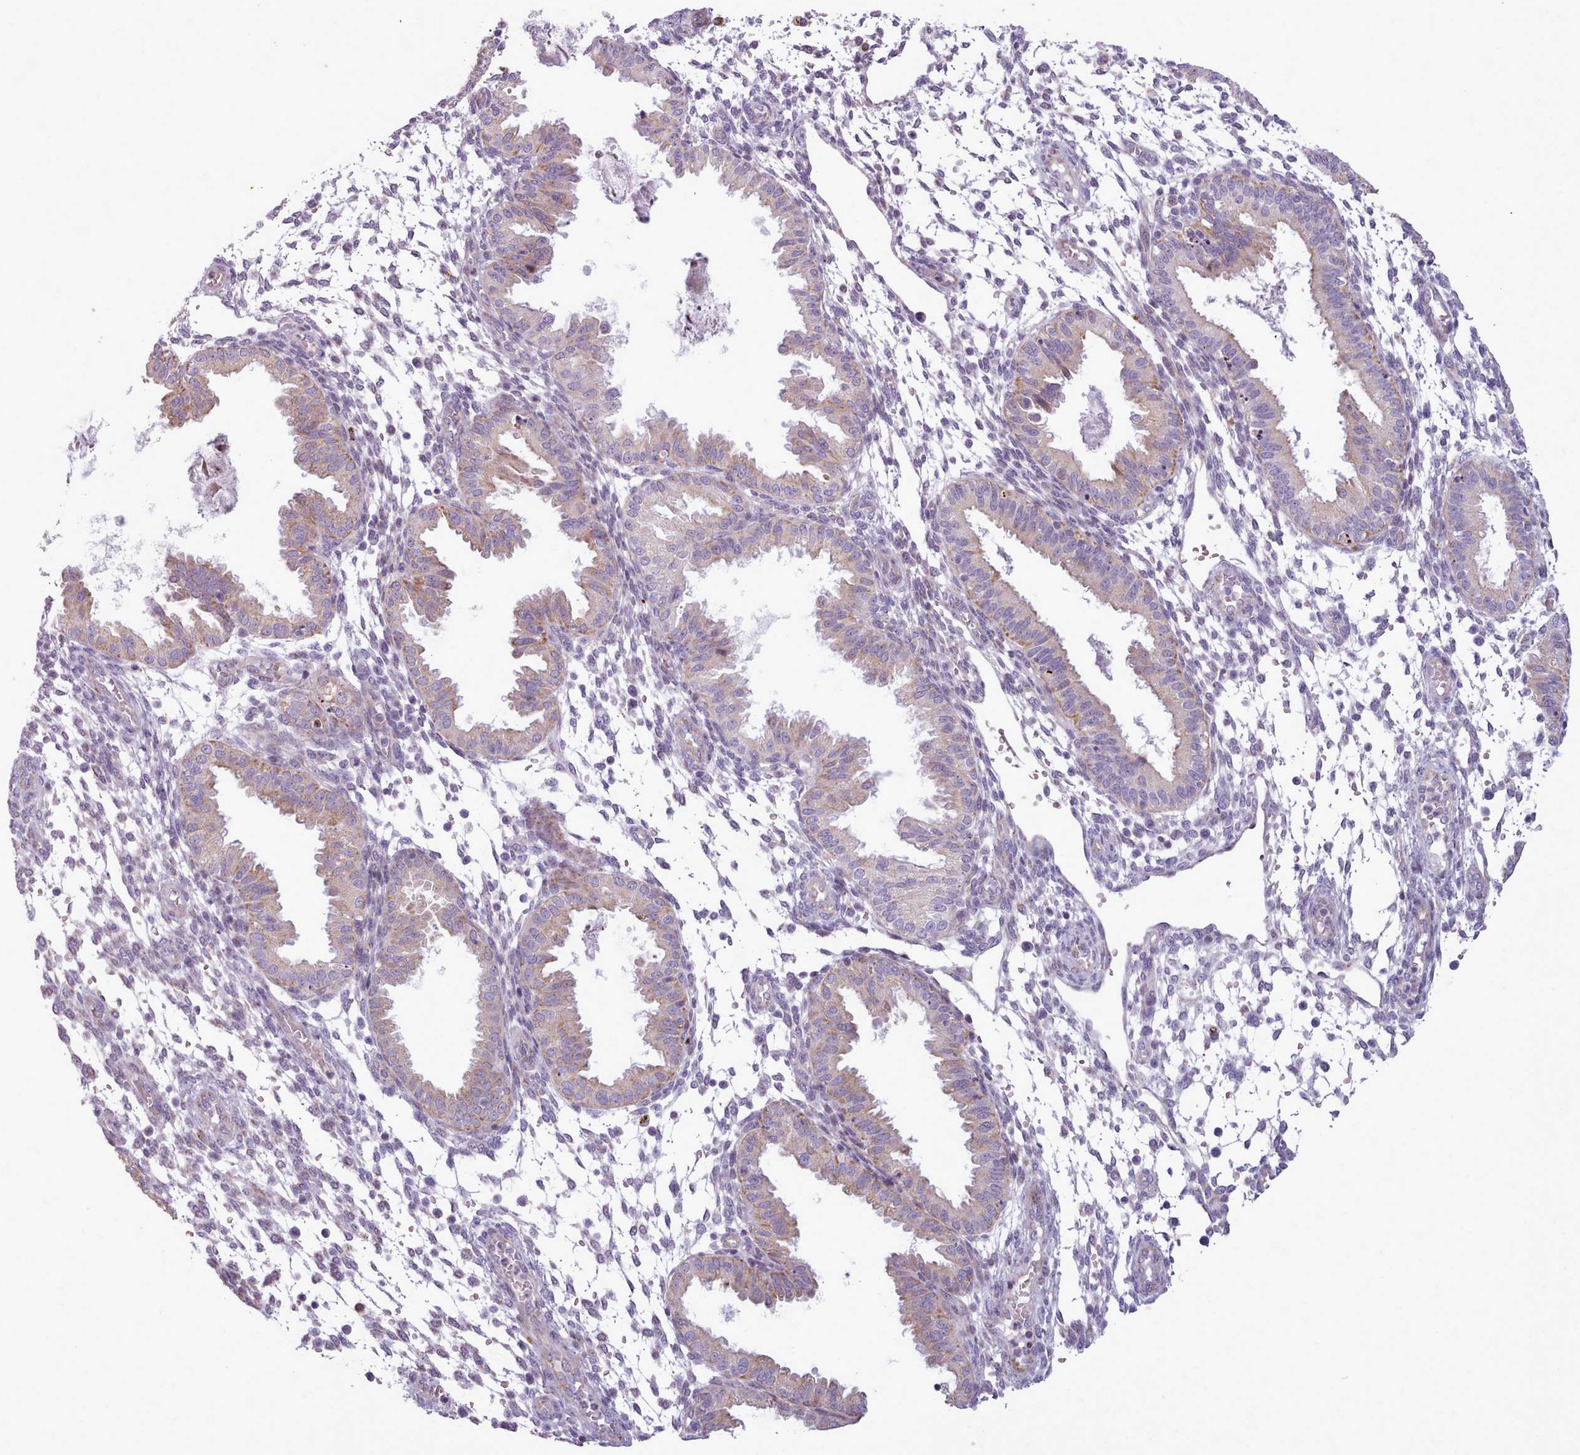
{"staining": {"intensity": "negative", "quantity": "none", "location": "none"}, "tissue": "endometrium", "cell_type": "Cells in endometrial stroma", "image_type": "normal", "snomed": [{"axis": "morphology", "description": "Normal tissue, NOS"}, {"axis": "topography", "description": "Endometrium"}], "caption": "An immunohistochemistry (IHC) image of benign endometrium is shown. There is no staining in cells in endometrial stroma of endometrium. (DAB immunohistochemistry, high magnification).", "gene": "SLC52A3", "patient": {"sex": "female", "age": 33}}